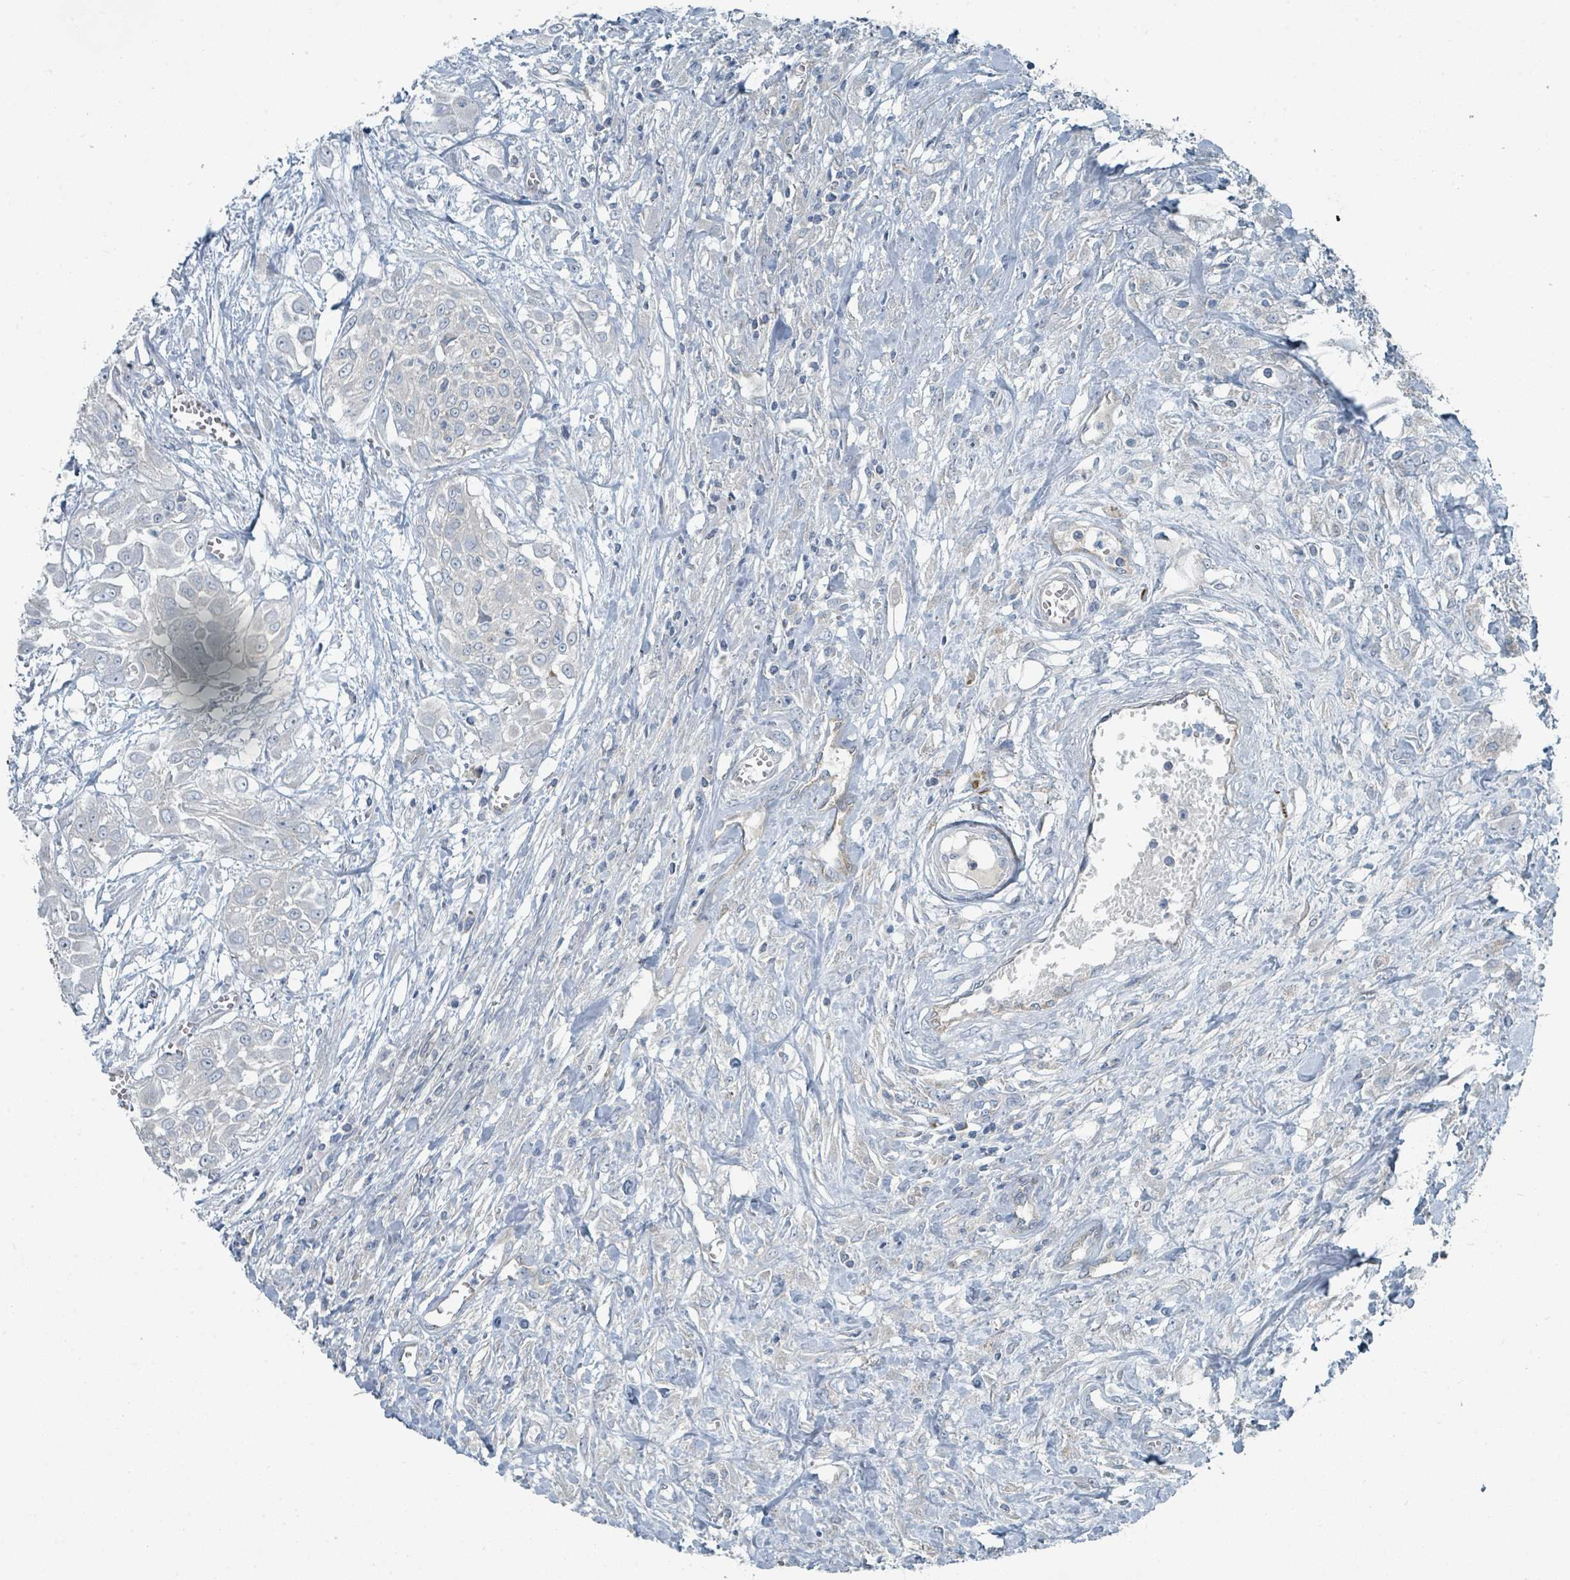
{"staining": {"intensity": "negative", "quantity": "none", "location": "none"}, "tissue": "urothelial cancer", "cell_type": "Tumor cells", "image_type": "cancer", "snomed": [{"axis": "morphology", "description": "Urothelial carcinoma, High grade"}, {"axis": "topography", "description": "Urinary bladder"}], "caption": "IHC of urothelial carcinoma (high-grade) displays no staining in tumor cells.", "gene": "RASA4", "patient": {"sex": "male", "age": 57}}